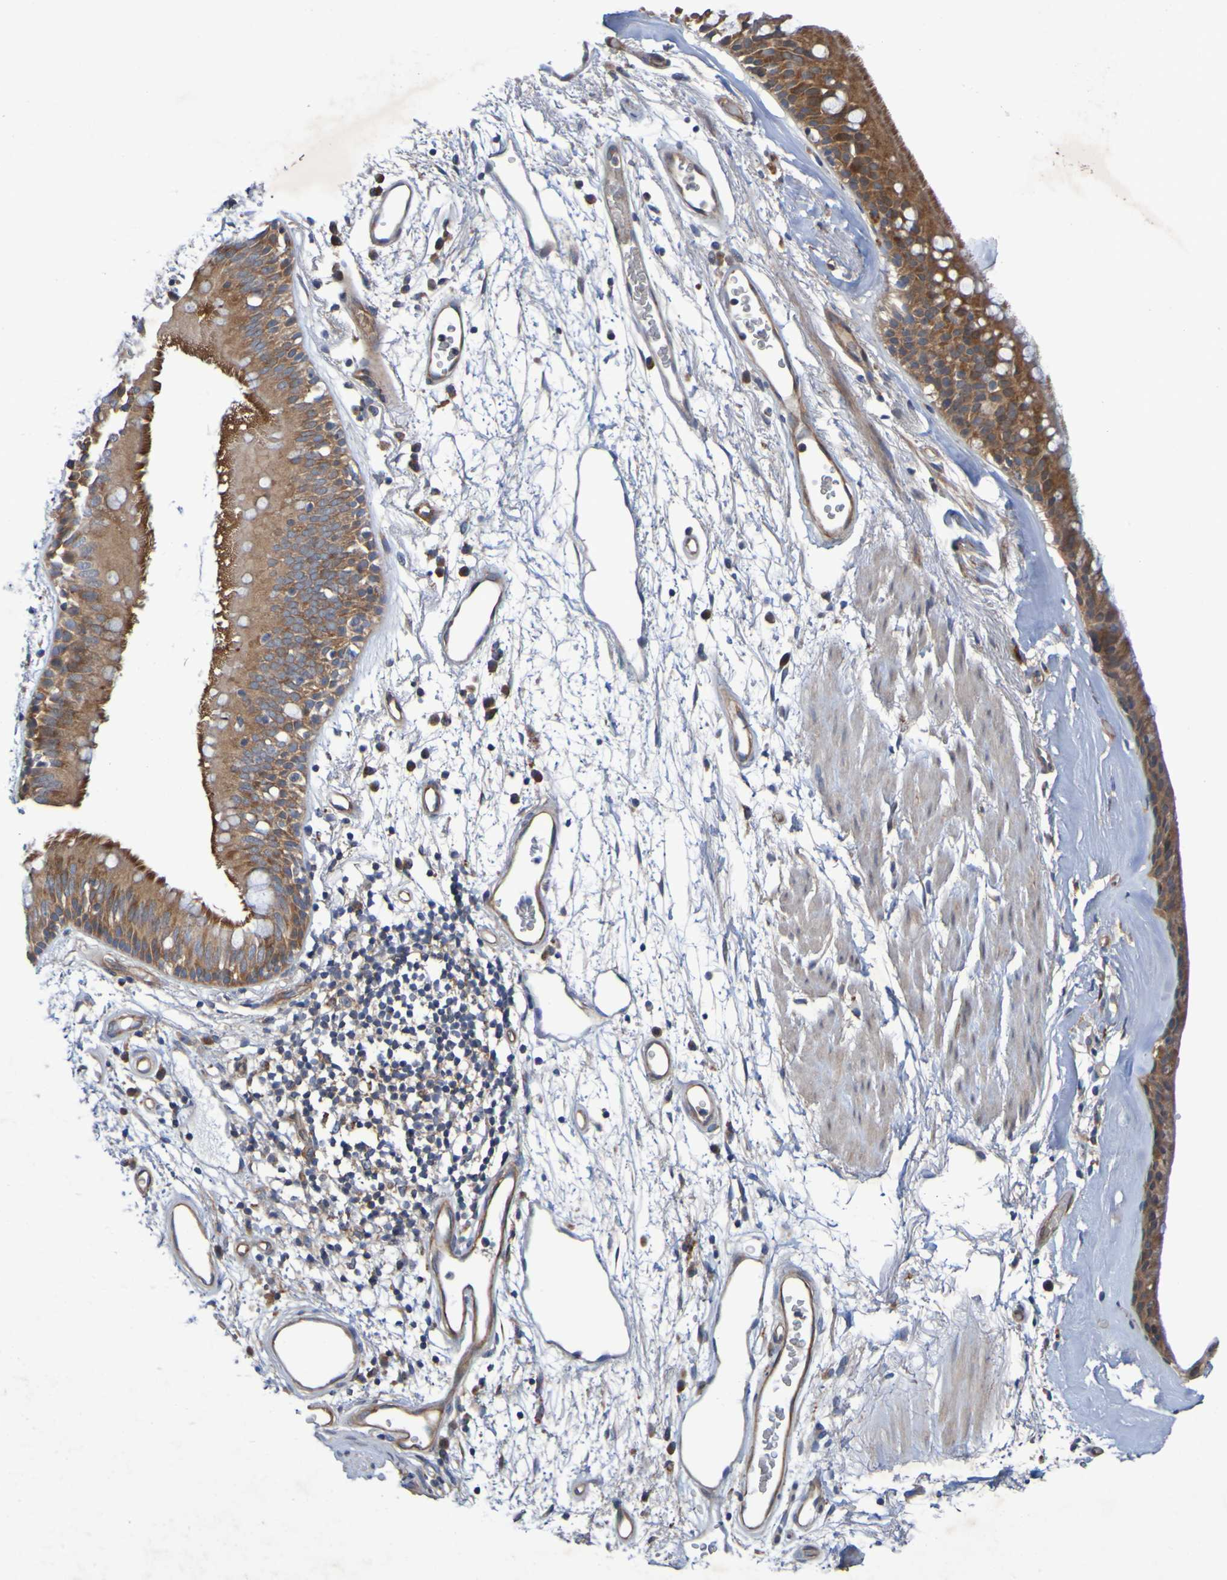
{"staining": {"intensity": "moderate", "quantity": ">75%", "location": "cytoplasmic/membranous"}, "tissue": "bronchus", "cell_type": "Respiratory epithelial cells", "image_type": "normal", "snomed": [{"axis": "morphology", "description": "Normal tissue, NOS"}, {"axis": "morphology", "description": "Adenocarcinoma, NOS"}, {"axis": "topography", "description": "Bronchus"}, {"axis": "topography", "description": "Lung"}], "caption": "There is medium levels of moderate cytoplasmic/membranous positivity in respiratory epithelial cells of unremarkable bronchus, as demonstrated by immunohistochemical staining (brown color).", "gene": "SDK1", "patient": {"sex": "female", "age": 54}}